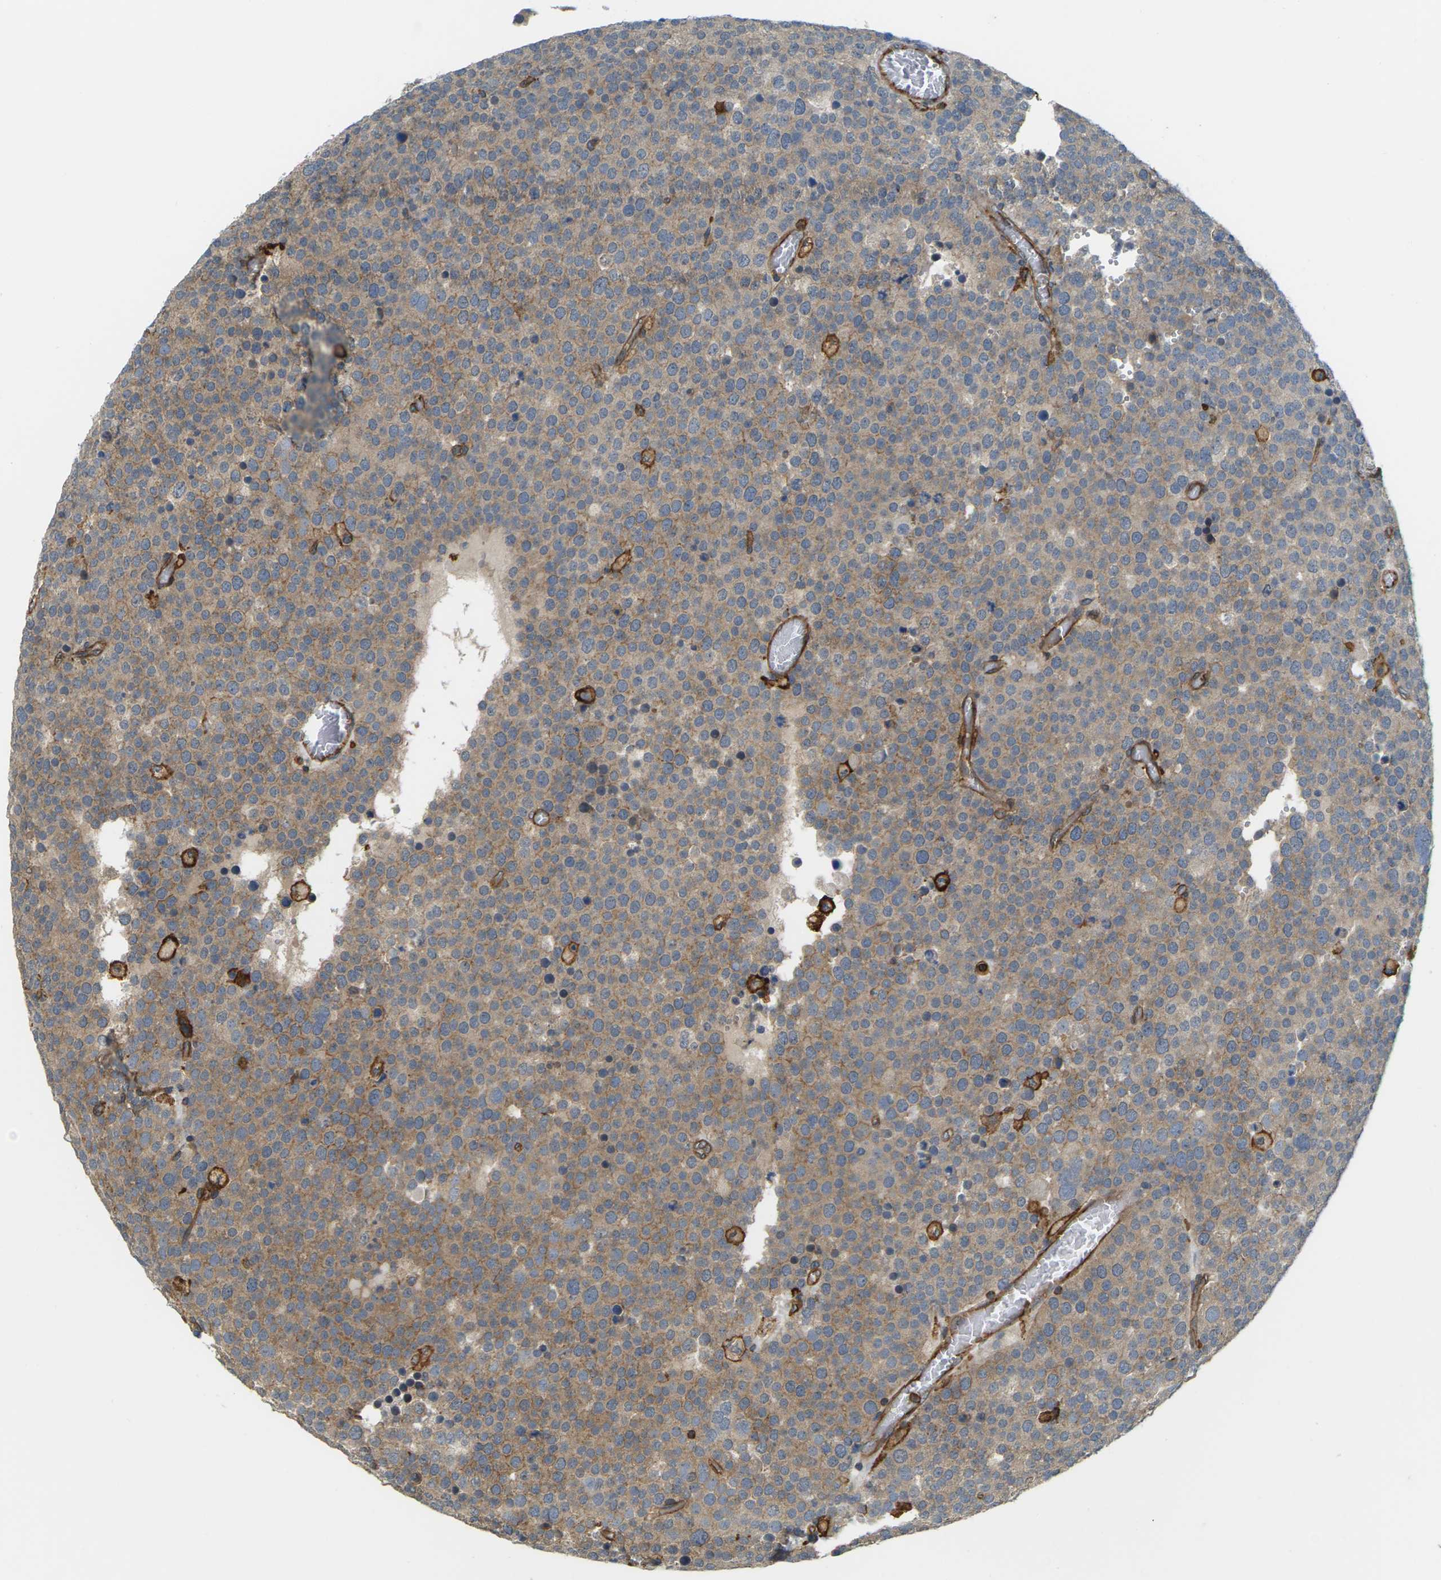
{"staining": {"intensity": "weak", "quantity": "25%-75%", "location": "cytoplasmic/membranous"}, "tissue": "testis cancer", "cell_type": "Tumor cells", "image_type": "cancer", "snomed": [{"axis": "morphology", "description": "Normal tissue, NOS"}, {"axis": "morphology", "description": "Seminoma, NOS"}, {"axis": "topography", "description": "Testis"}], "caption": "Immunohistochemistry (IHC) of human seminoma (testis) demonstrates low levels of weak cytoplasmic/membranous expression in about 25%-75% of tumor cells. (DAB IHC, brown staining for protein, blue staining for nuclei).", "gene": "IQGAP1", "patient": {"sex": "male", "age": 71}}